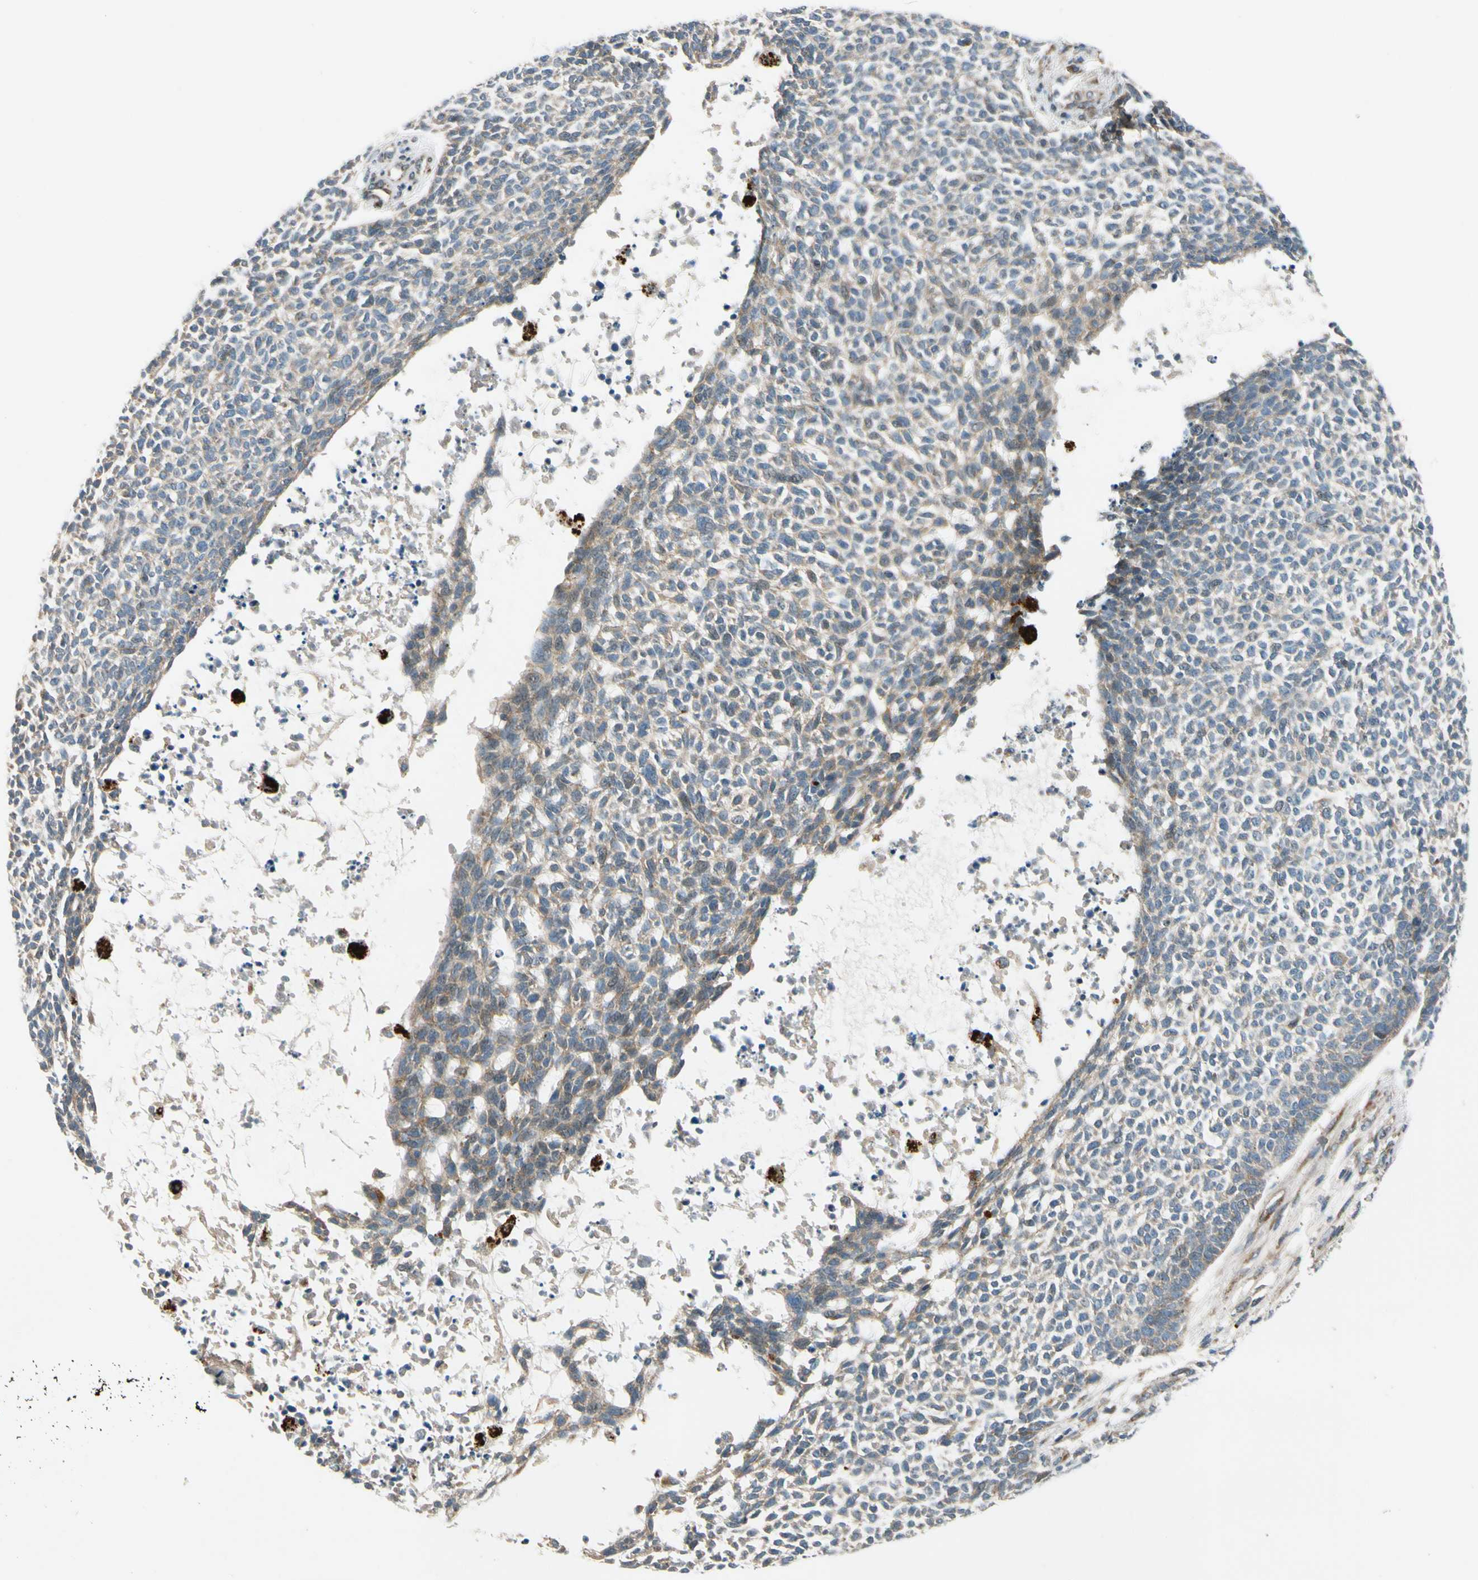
{"staining": {"intensity": "weak", "quantity": "25%-75%", "location": "cytoplasmic/membranous"}, "tissue": "skin cancer", "cell_type": "Tumor cells", "image_type": "cancer", "snomed": [{"axis": "morphology", "description": "Basal cell carcinoma"}, {"axis": "topography", "description": "Skin"}], "caption": "IHC photomicrograph of human skin cancer (basal cell carcinoma) stained for a protein (brown), which exhibits low levels of weak cytoplasmic/membranous positivity in about 25%-75% of tumor cells.", "gene": "MST1R", "patient": {"sex": "female", "age": 84}}